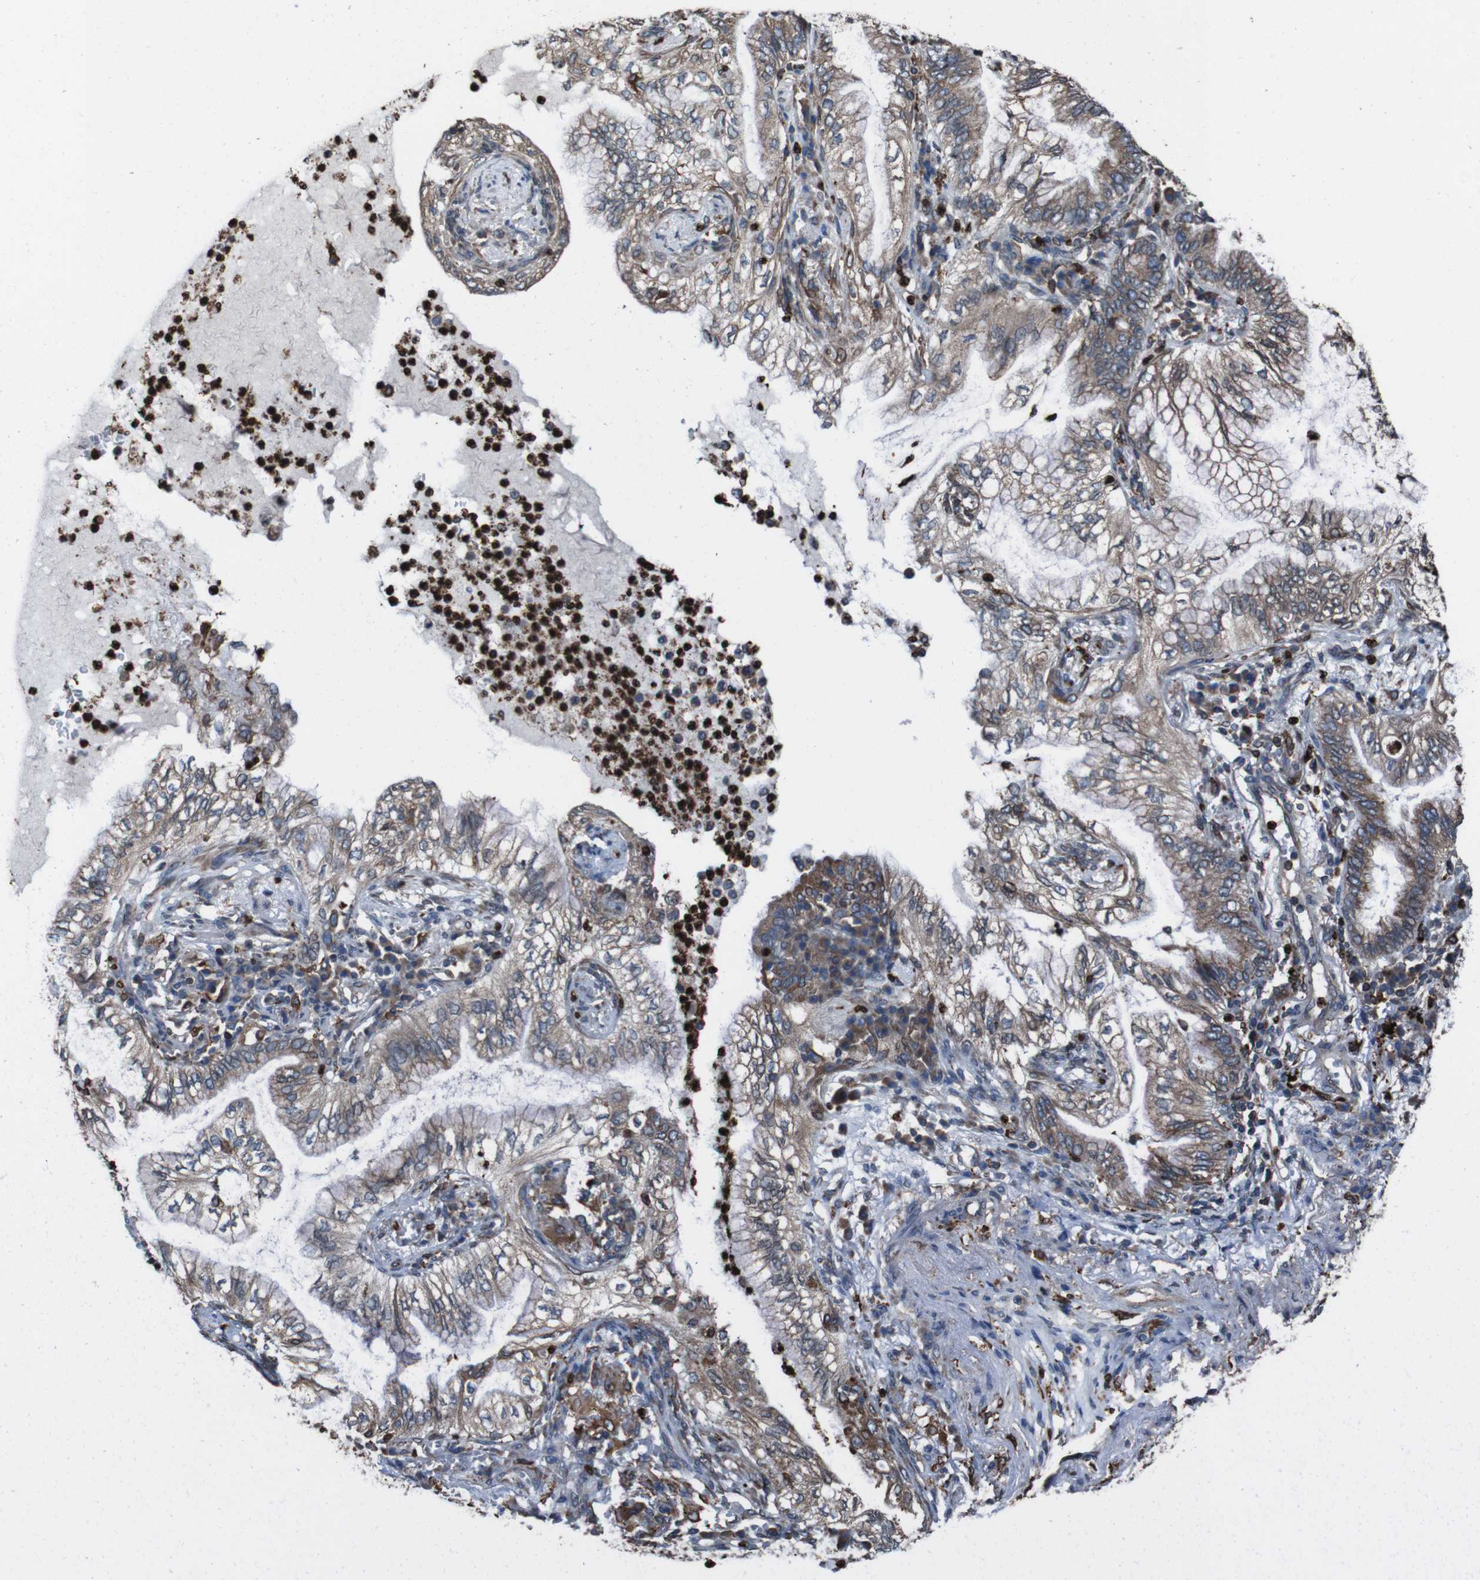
{"staining": {"intensity": "moderate", "quantity": ">75%", "location": "cytoplasmic/membranous"}, "tissue": "lung cancer", "cell_type": "Tumor cells", "image_type": "cancer", "snomed": [{"axis": "morphology", "description": "Normal tissue, NOS"}, {"axis": "morphology", "description": "Adenocarcinoma, NOS"}, {"axis": "topography", "description": "Bronchus"}, {"axis": "topography", "description": "Lung"}], "caption": "Immunohistochemical staining of human lung adenocarcinoma demonstrates medium levels of moderate cytoplasmic/membranous expression in approximately >75% of tumor cells.", "gene": "APMAP", "patient": {"sex": "female", "age": 70}}